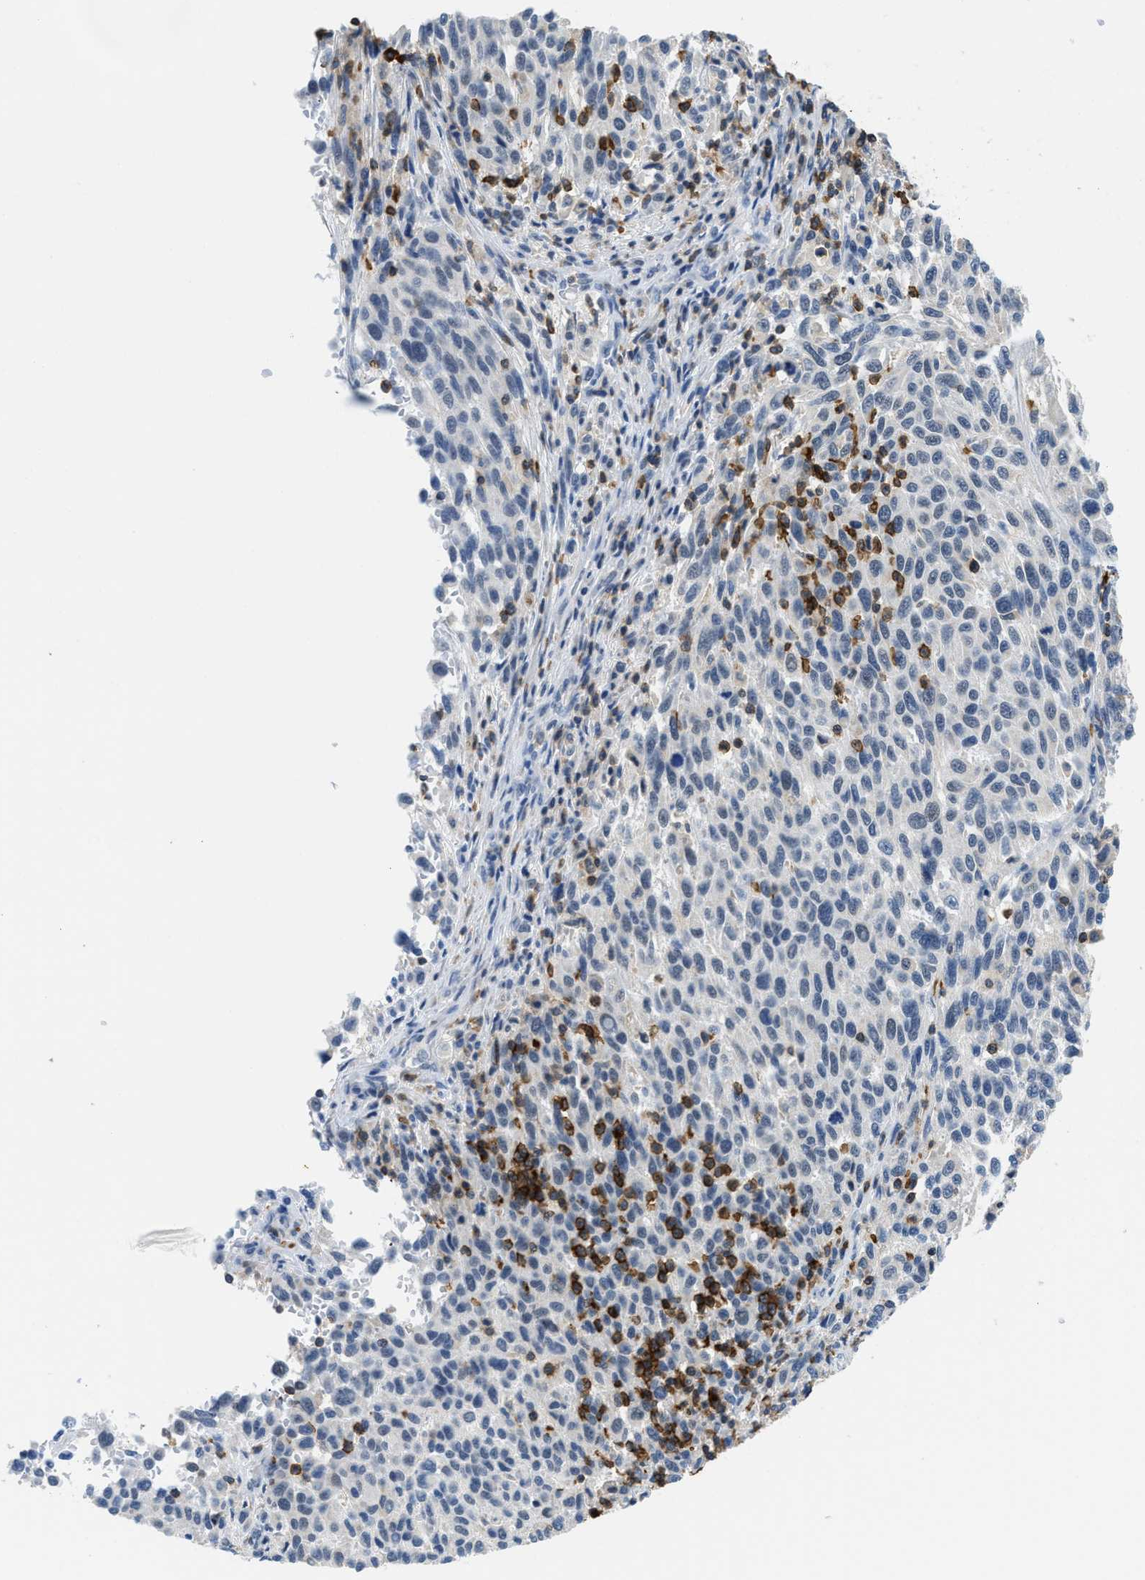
{"staining": {"intensity": "negative", "quantity": "none", "location": "none"}, "tissue": "melanoma", "cell_type": "Tumor cells", "image_type": "cancer", "snomed": [{"axis": "morphology", "description": "Malignant melanoma, Metastatic site"}, {"axis": "topography", "description": "Lymph node"}], "caption": "Histopathology image shows no protein staining in tumor cells of melanoma tissue. (DAB IHC with hematoxylin counter stain).", "gene": "FAM151A", "patient": {"sex": "male", "age": 61}}